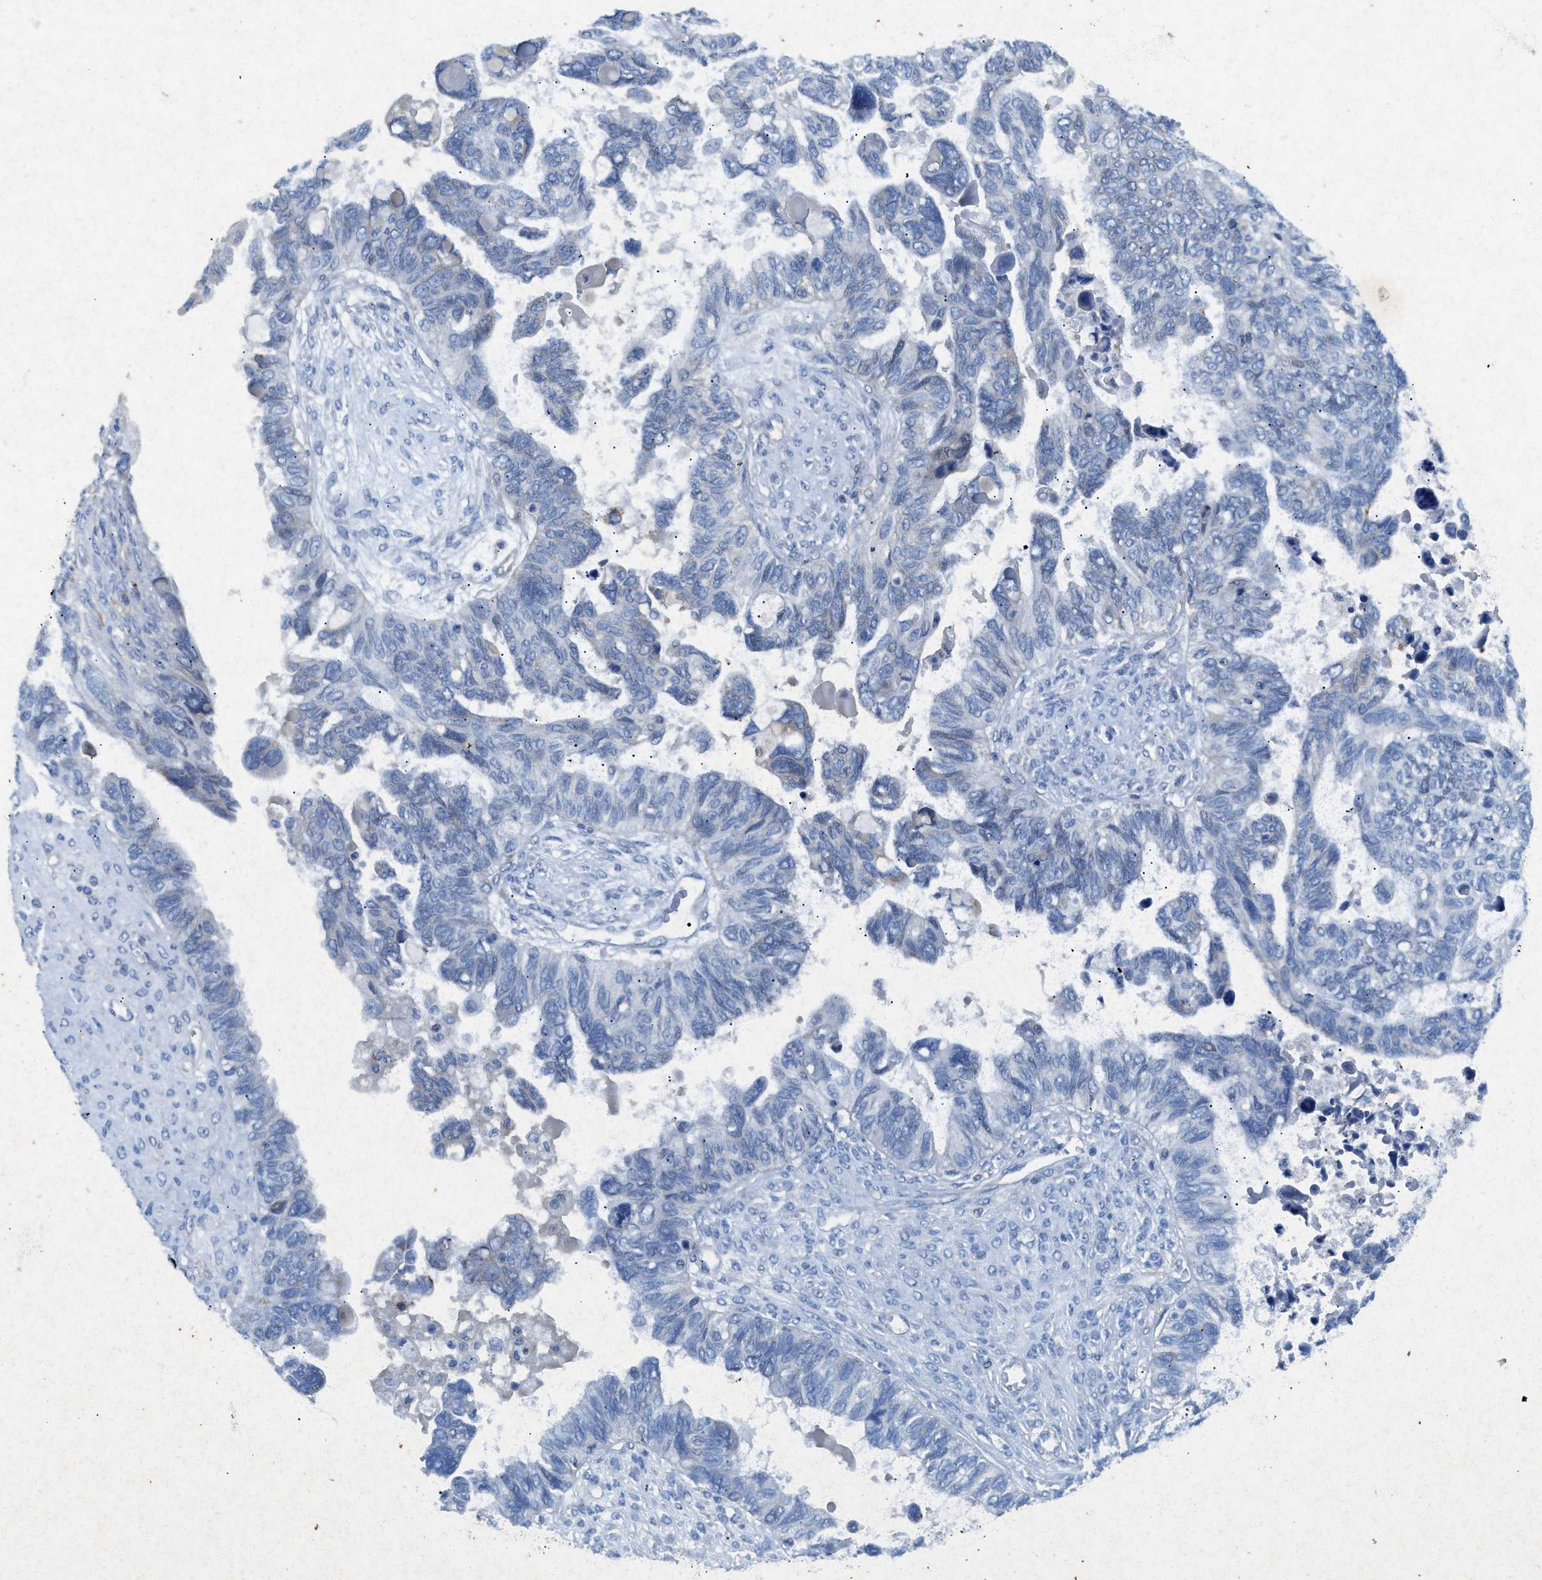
{"staining": {"intensity": "negative", "quantity": "none", "location": "none"}, "tissue": "ovarian cancer", "cell_type": "Tumor cells", "image_type": "cancer", "snomed": [{"axis": "morphology", "description": "Cystadenocarcinoma, serous, NOS"}, {"axis": "topography", "description": "Ovary"}], "caption": "An image of human ovarian serous cystadenocarcinoma is negative for staining in tumor cells.", "gene": "CDK15", "patient": {"sex": "female", "age": 79}}